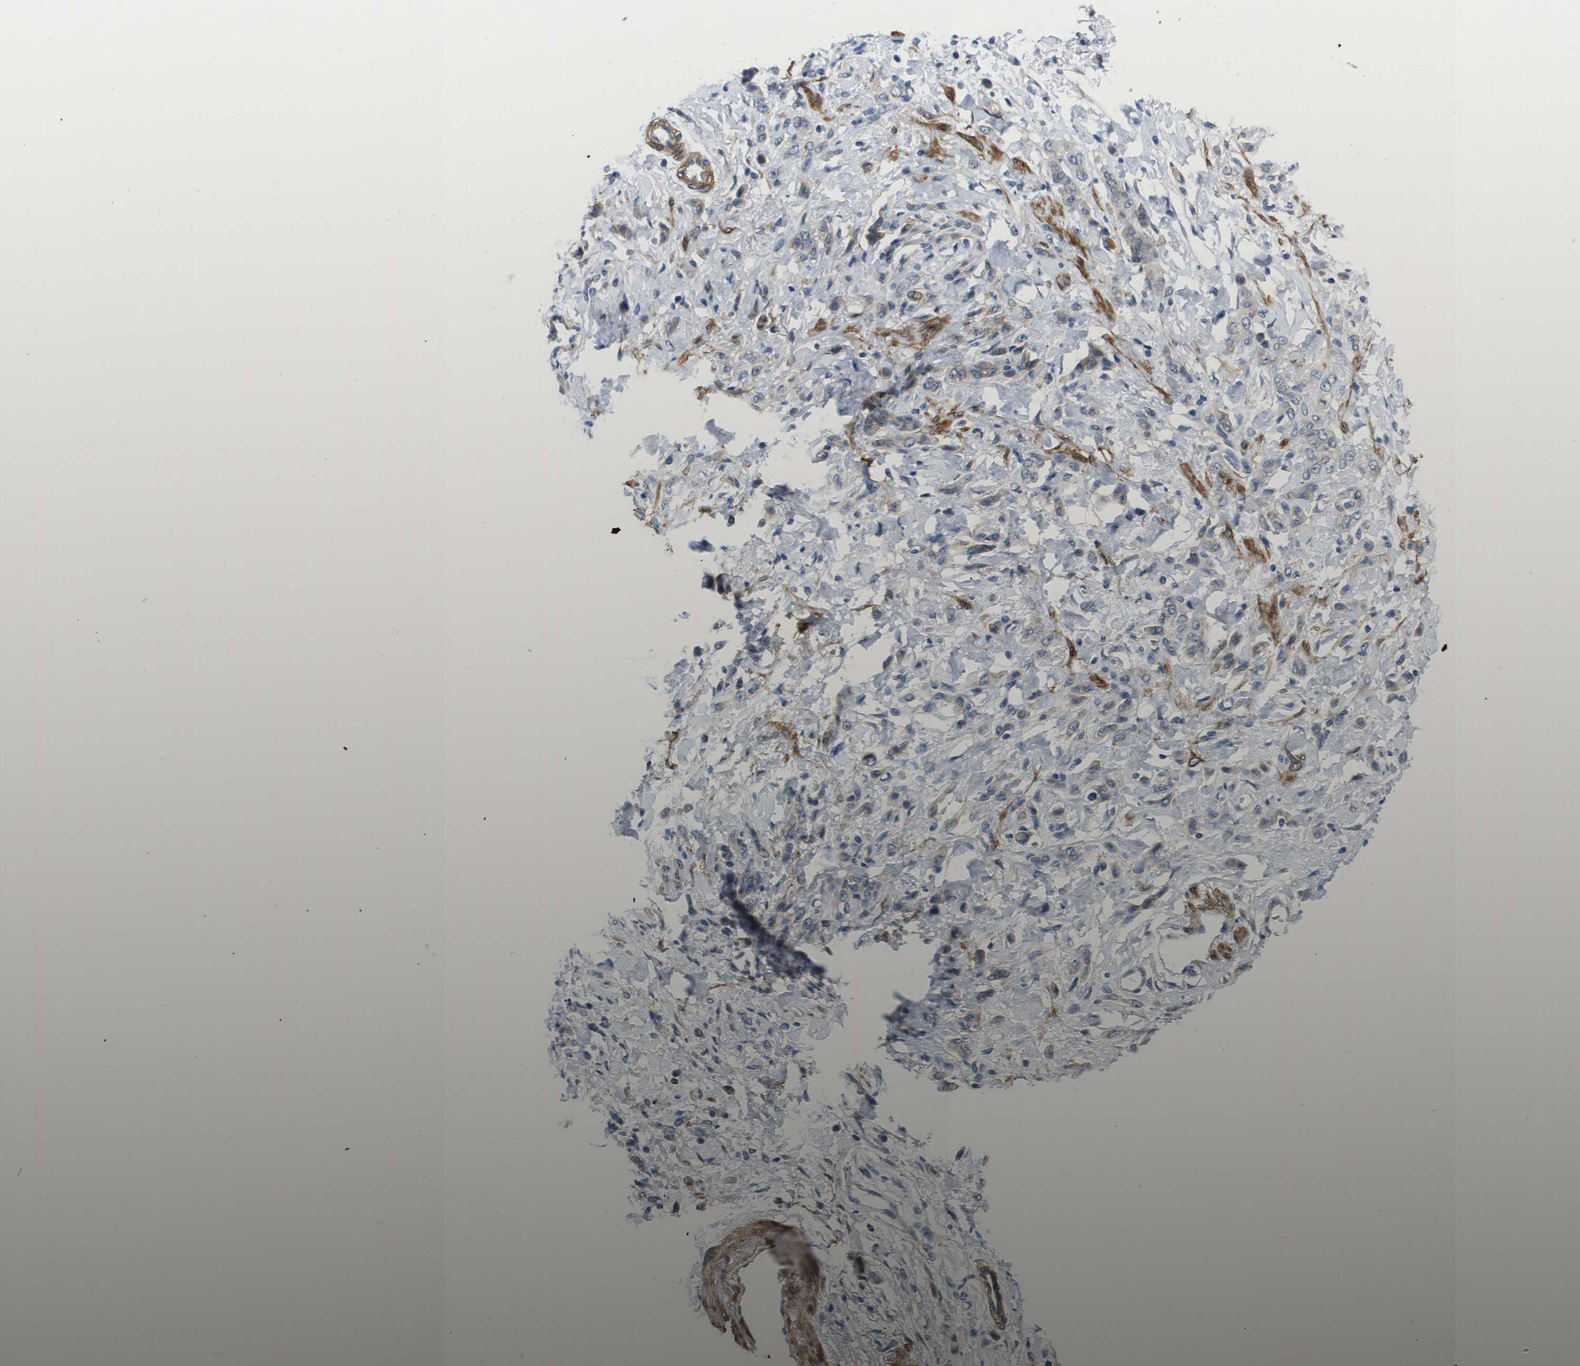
{"staining": {"intensity": "negative", "quantity": "none", "location": "none"}, "tissue": "stomach cancer", "cell_type": "Tumor cells", "image_type": "cancer", "snomed": [{"axis": "morphology", "description": "Normal tissue, NOS"}, {"axis": "morphology", "description": "Adenocarcinoma, NOS"}, {"axis": "topography", "description": "Stomach"}], "caption": "Photomicrograph shows no significant protein positivity in tumor cells of stomach adenocarcinoma.", "gene": "LPP", "patient": {"sex": "male", "age": 82}}